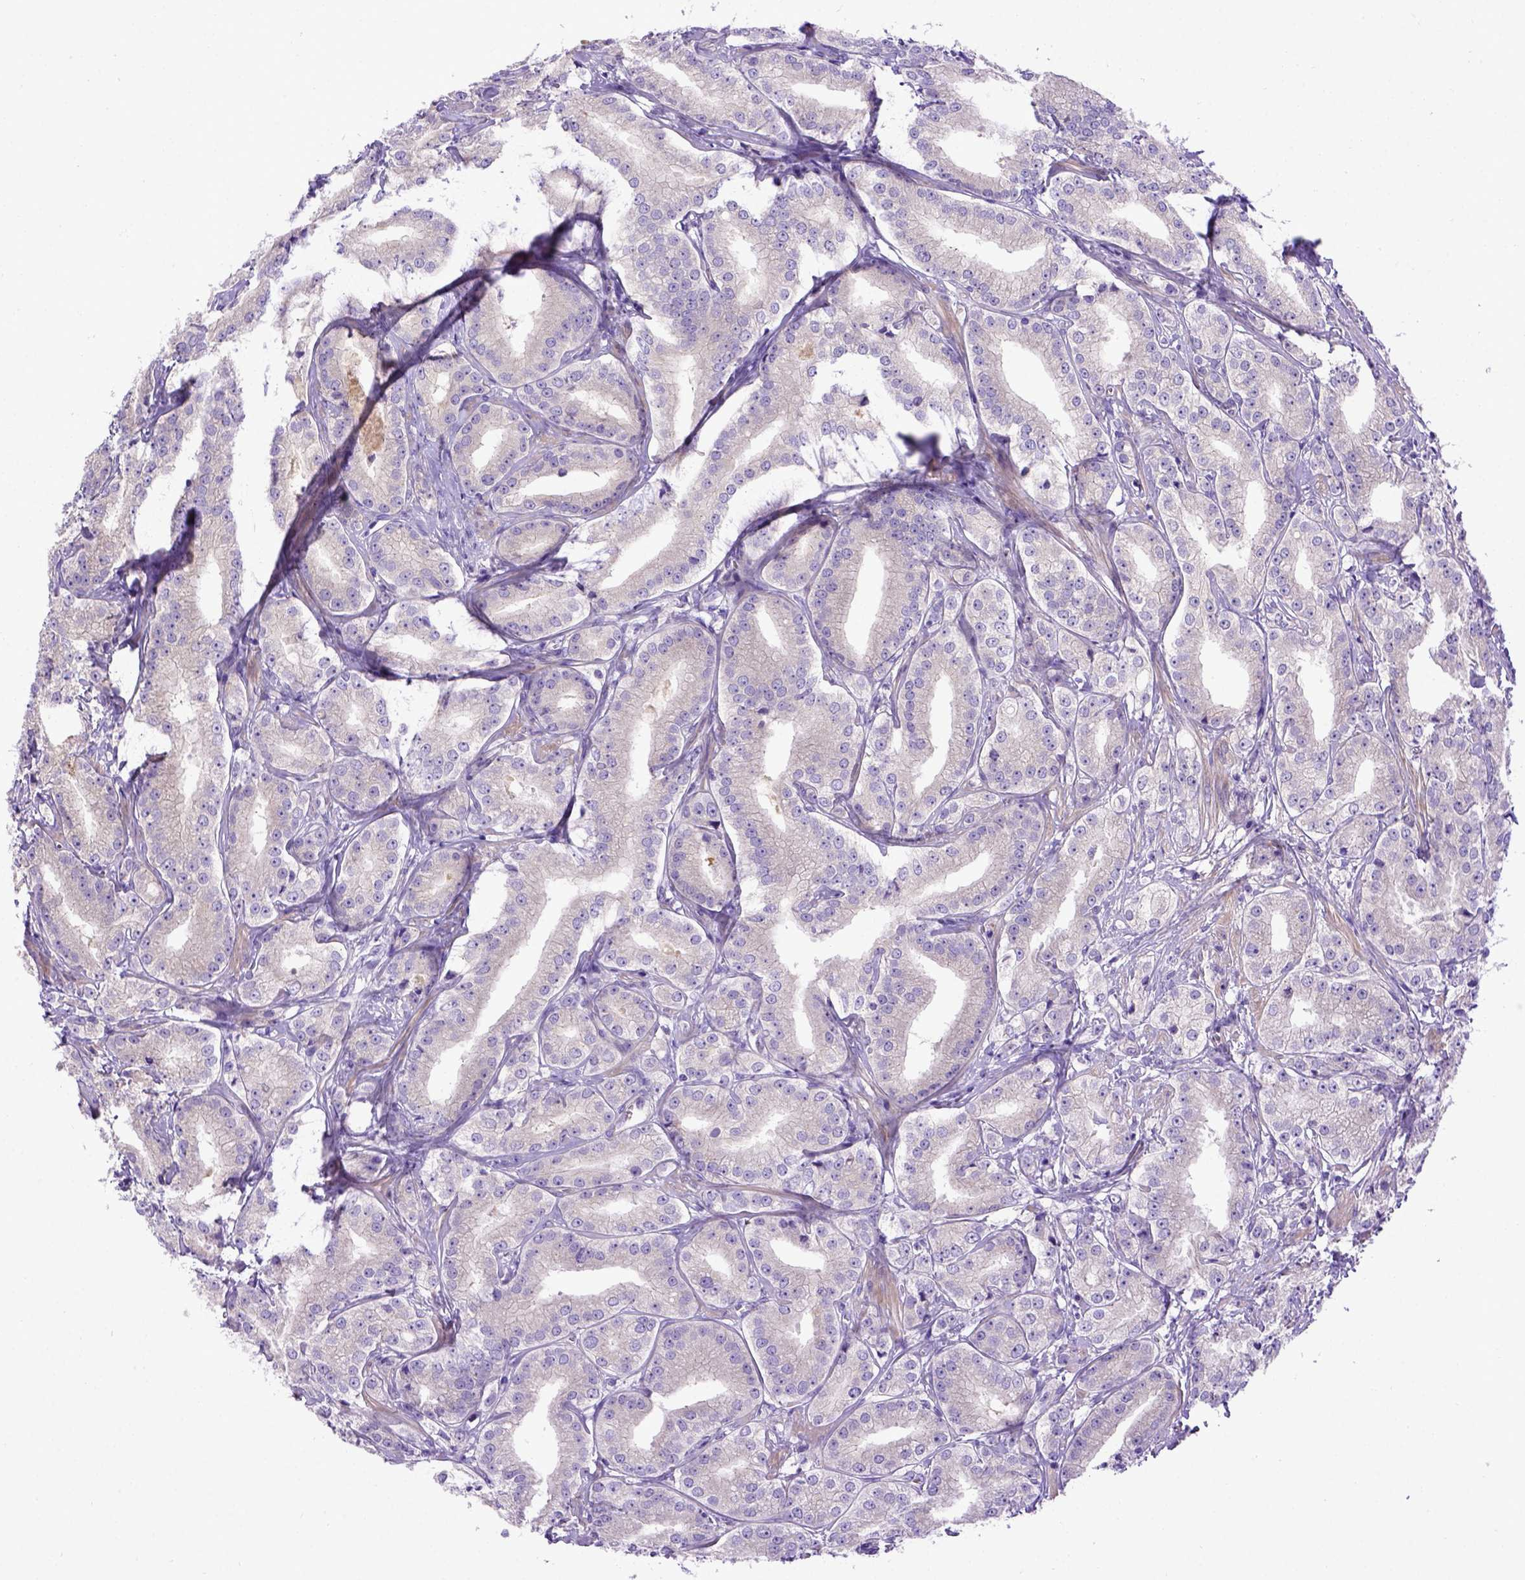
{"staining": {"intensity": "negative", "quantity": "none", "location": "none"}, "tissue": "prostate cancer", "cell_type": "Tumor cells", "image_type": "cancer", "snomed": [{"axis": "morphology", "description": "Adenocarcinoma, High grade"}, {"axis": "topography", "description": "Prostate"}], "caption": "Immunohistochemistry photomicrograph of human prostate cancer (adenocarcinoma (high-grade)) stained for a protein (brown), which displays no positivity in tumor cells.", "gene": "ADAM12", "patient": {"sex": "male", "age": 64}}